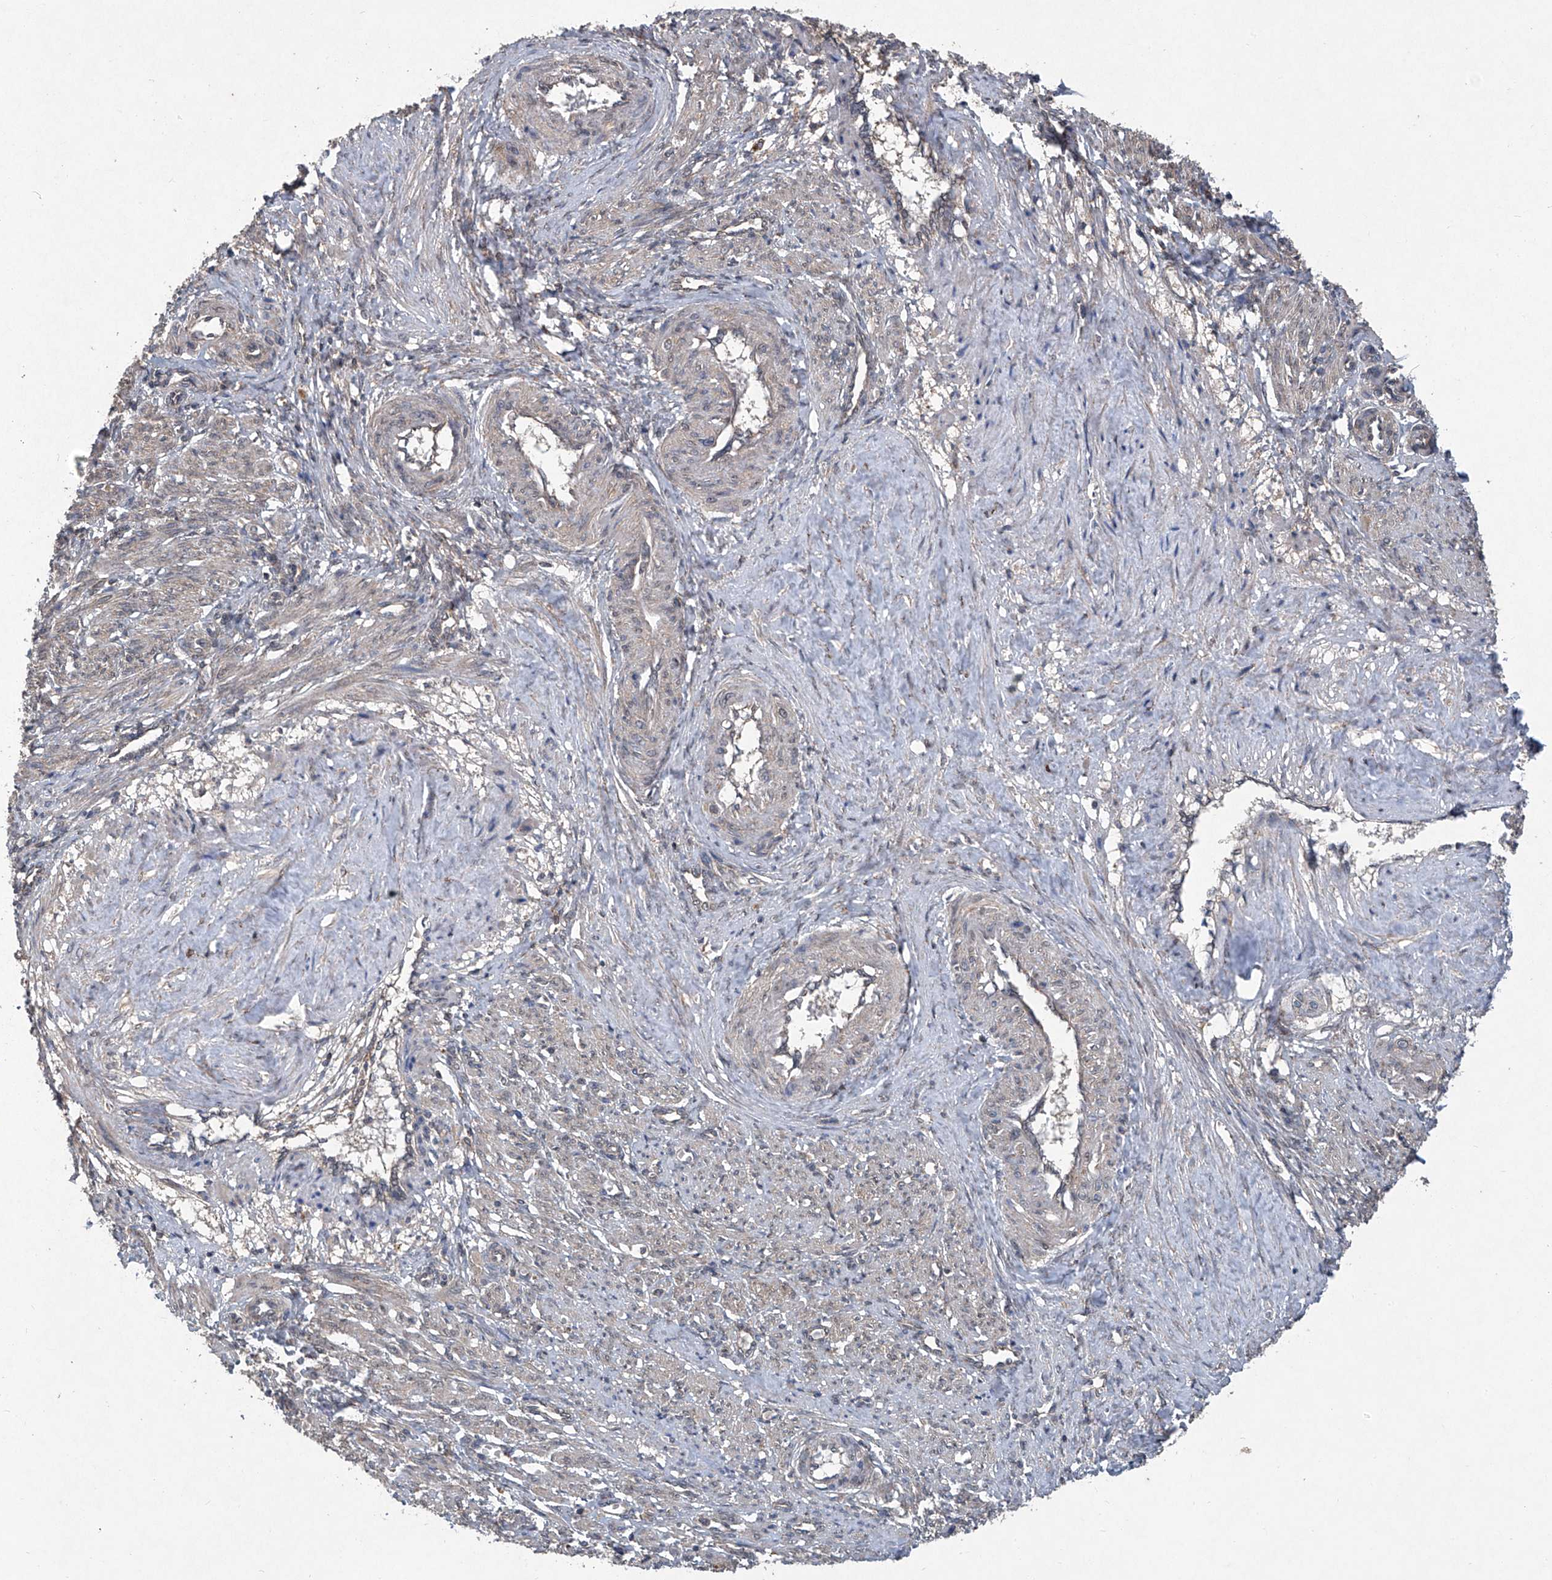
{"staining": {"intensity": "weak", "quantity": "25%-75%", "location": "cytoplasmic/membranous"}, "tissue": "smooth muscle", "cell_type": "Smooth muscle cells", "image_type": "normal", "snomed": [{"axis": "morphology", "description": "Normal tissue, NOS"}, {"axis": "topography", "description": "Endometrium"}], "caption": "A brown stain shows weak cytoplasmic/membranous positivity of a protein in smooth muscle cells of unremarkable smooth muscle.", "gene": "SUMF2", "patient": {"sex": "female", "age": 33}}